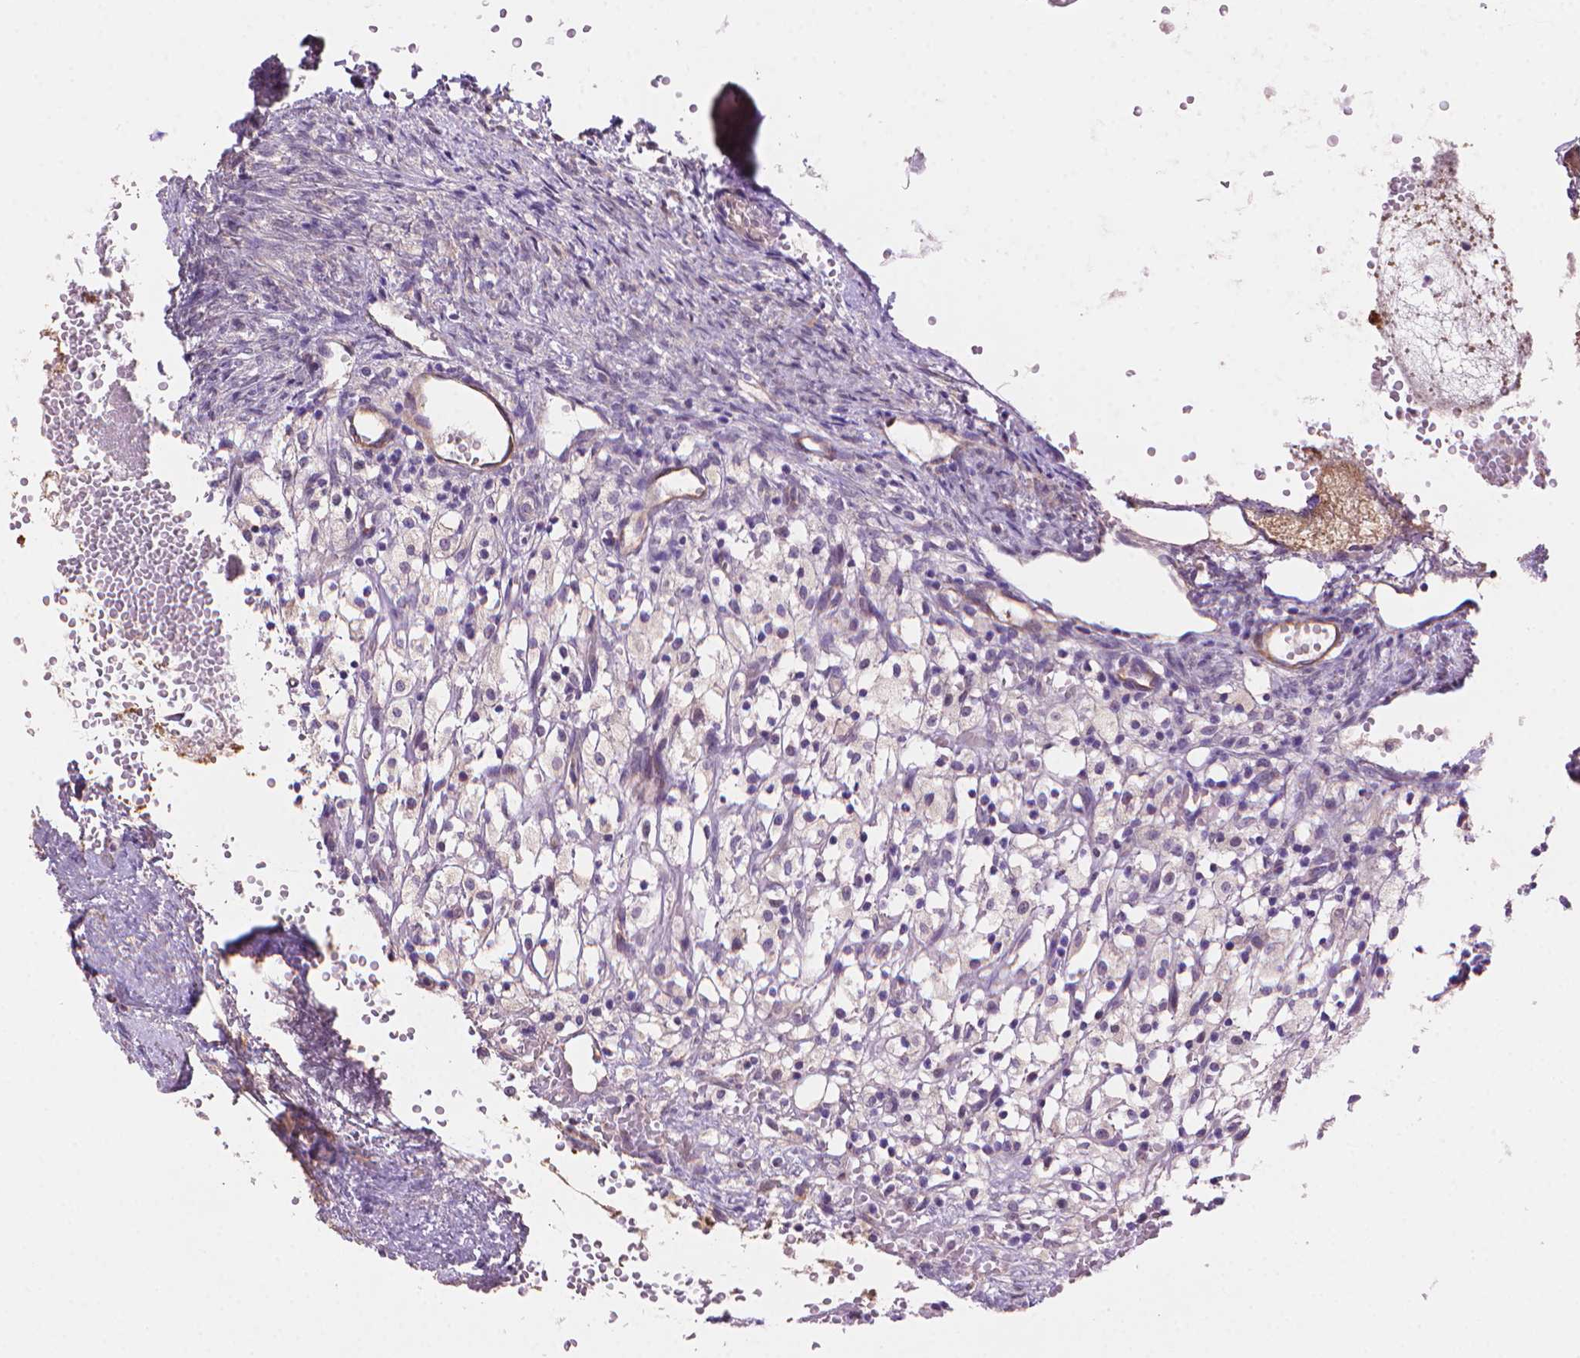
{"staining": {"intensity": "negative", "quantity": "none", "location": "none"}, "tissue": "ovary", "cell_type": "Ovarian stroma cells", "image_type": "normal", "snomed": [{"axis": "morphology", "description": "Normal tissue, NOS"}, {"axis": "topography", "description": "Ovary"}], "caption": "Immunohistochemistry (IHC) of benign ovary demonstrates no expression in ovarian stroma cells.", "gene": "AMMECR1L", "patient": {"sex": "female", "age": 46}}